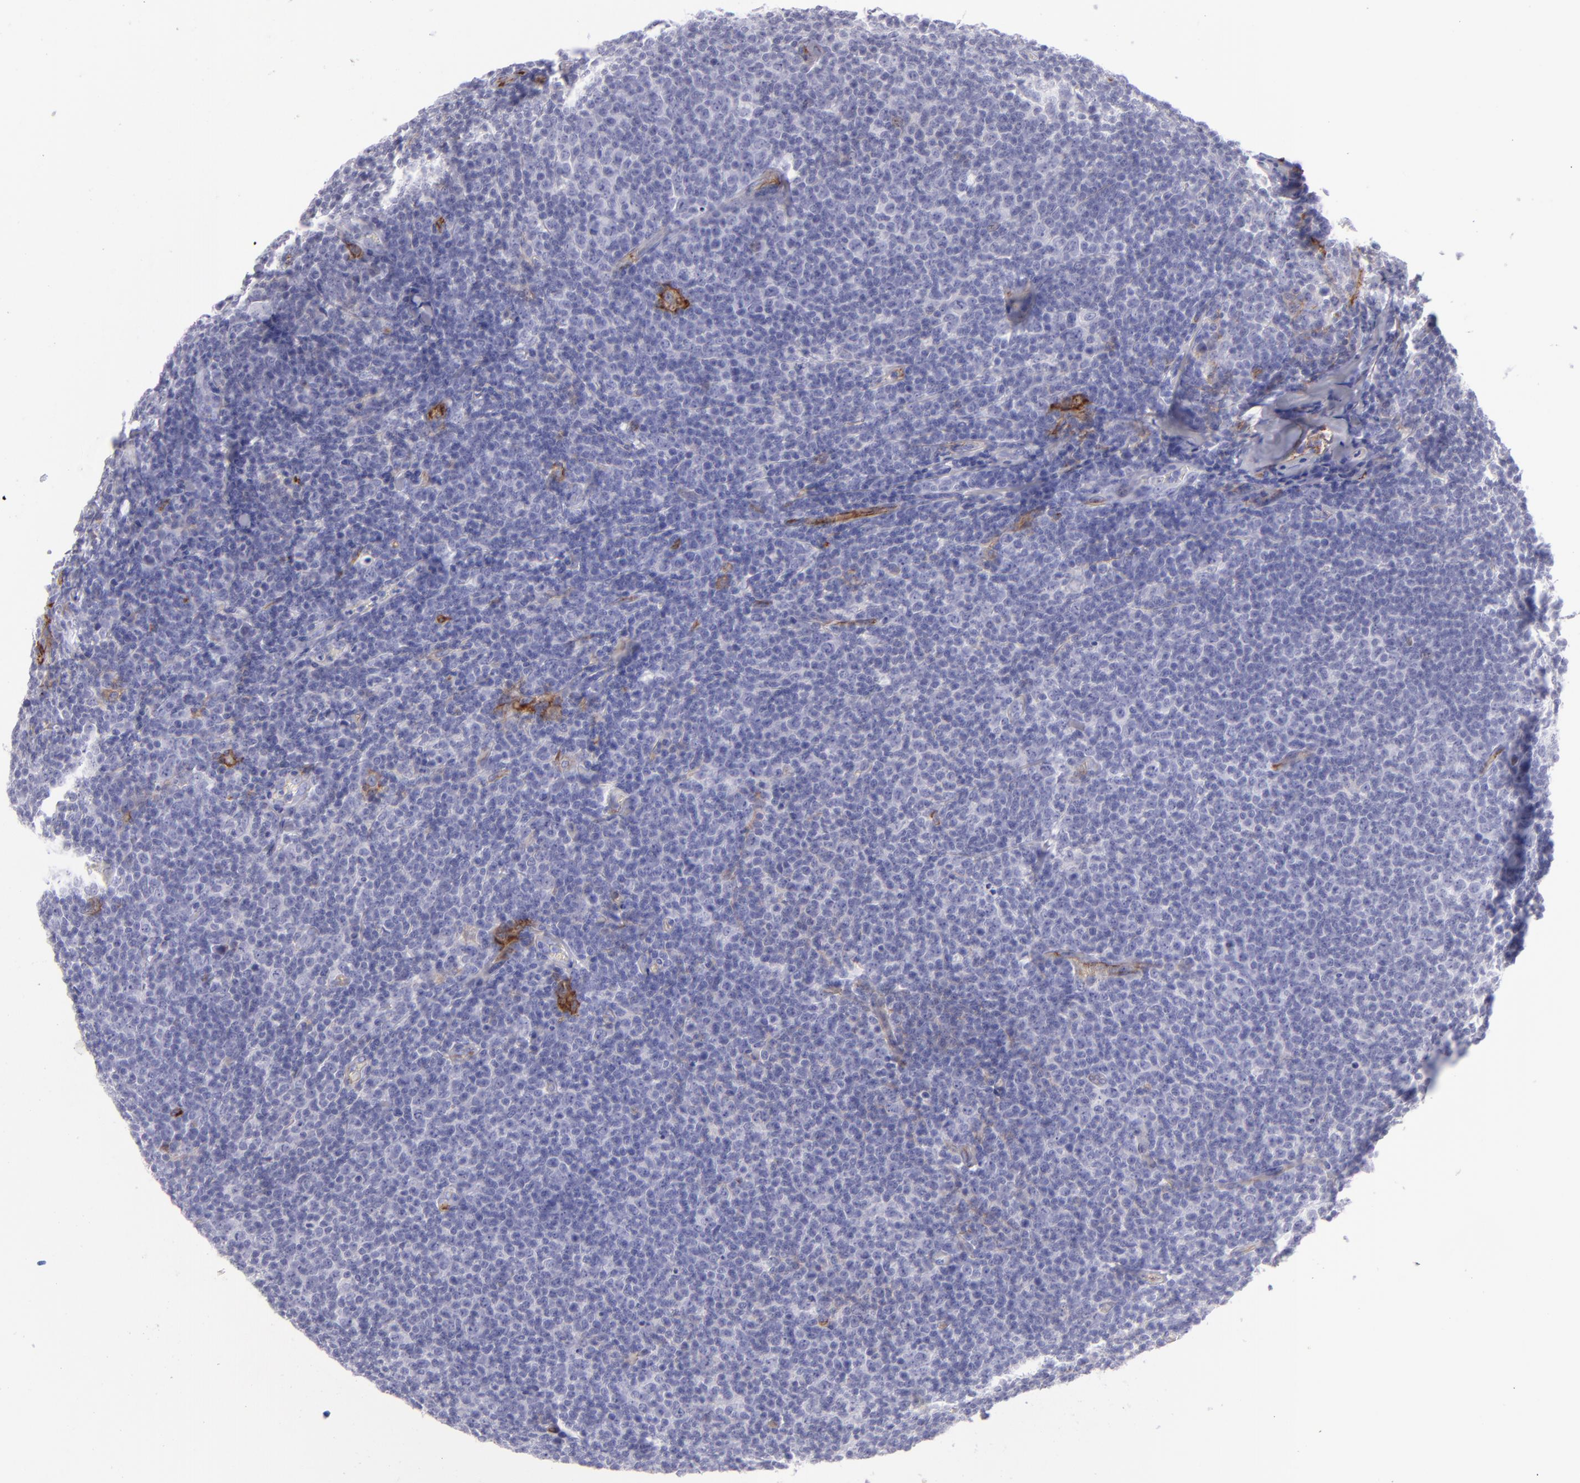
{"staining": {"intensity": "negative", "quantity": "none", "location": "none"}, "tissue": "lymphoma", "cell_type": "Tumor cells", "image_type": "cancer", "snomed": [{"axis": "morphology", "description": "Malignant lymphoma, non-Hodgkin's type, Low grade"}, {"axis": "topography", "description": "Lymph node"}], "caption": "High magnification brightfield microscopy of low-grade malignant lymphoma, non-Hodgkin's type stained with DAB (3,3'-diaminobenzidine) (brown) and counterstained with hematoxylin (blue): tumor cells show no significant positivity. Nuclei are stained in blue.", "gene": "ACE", "patient": {"sex": "male", "age": 74}}